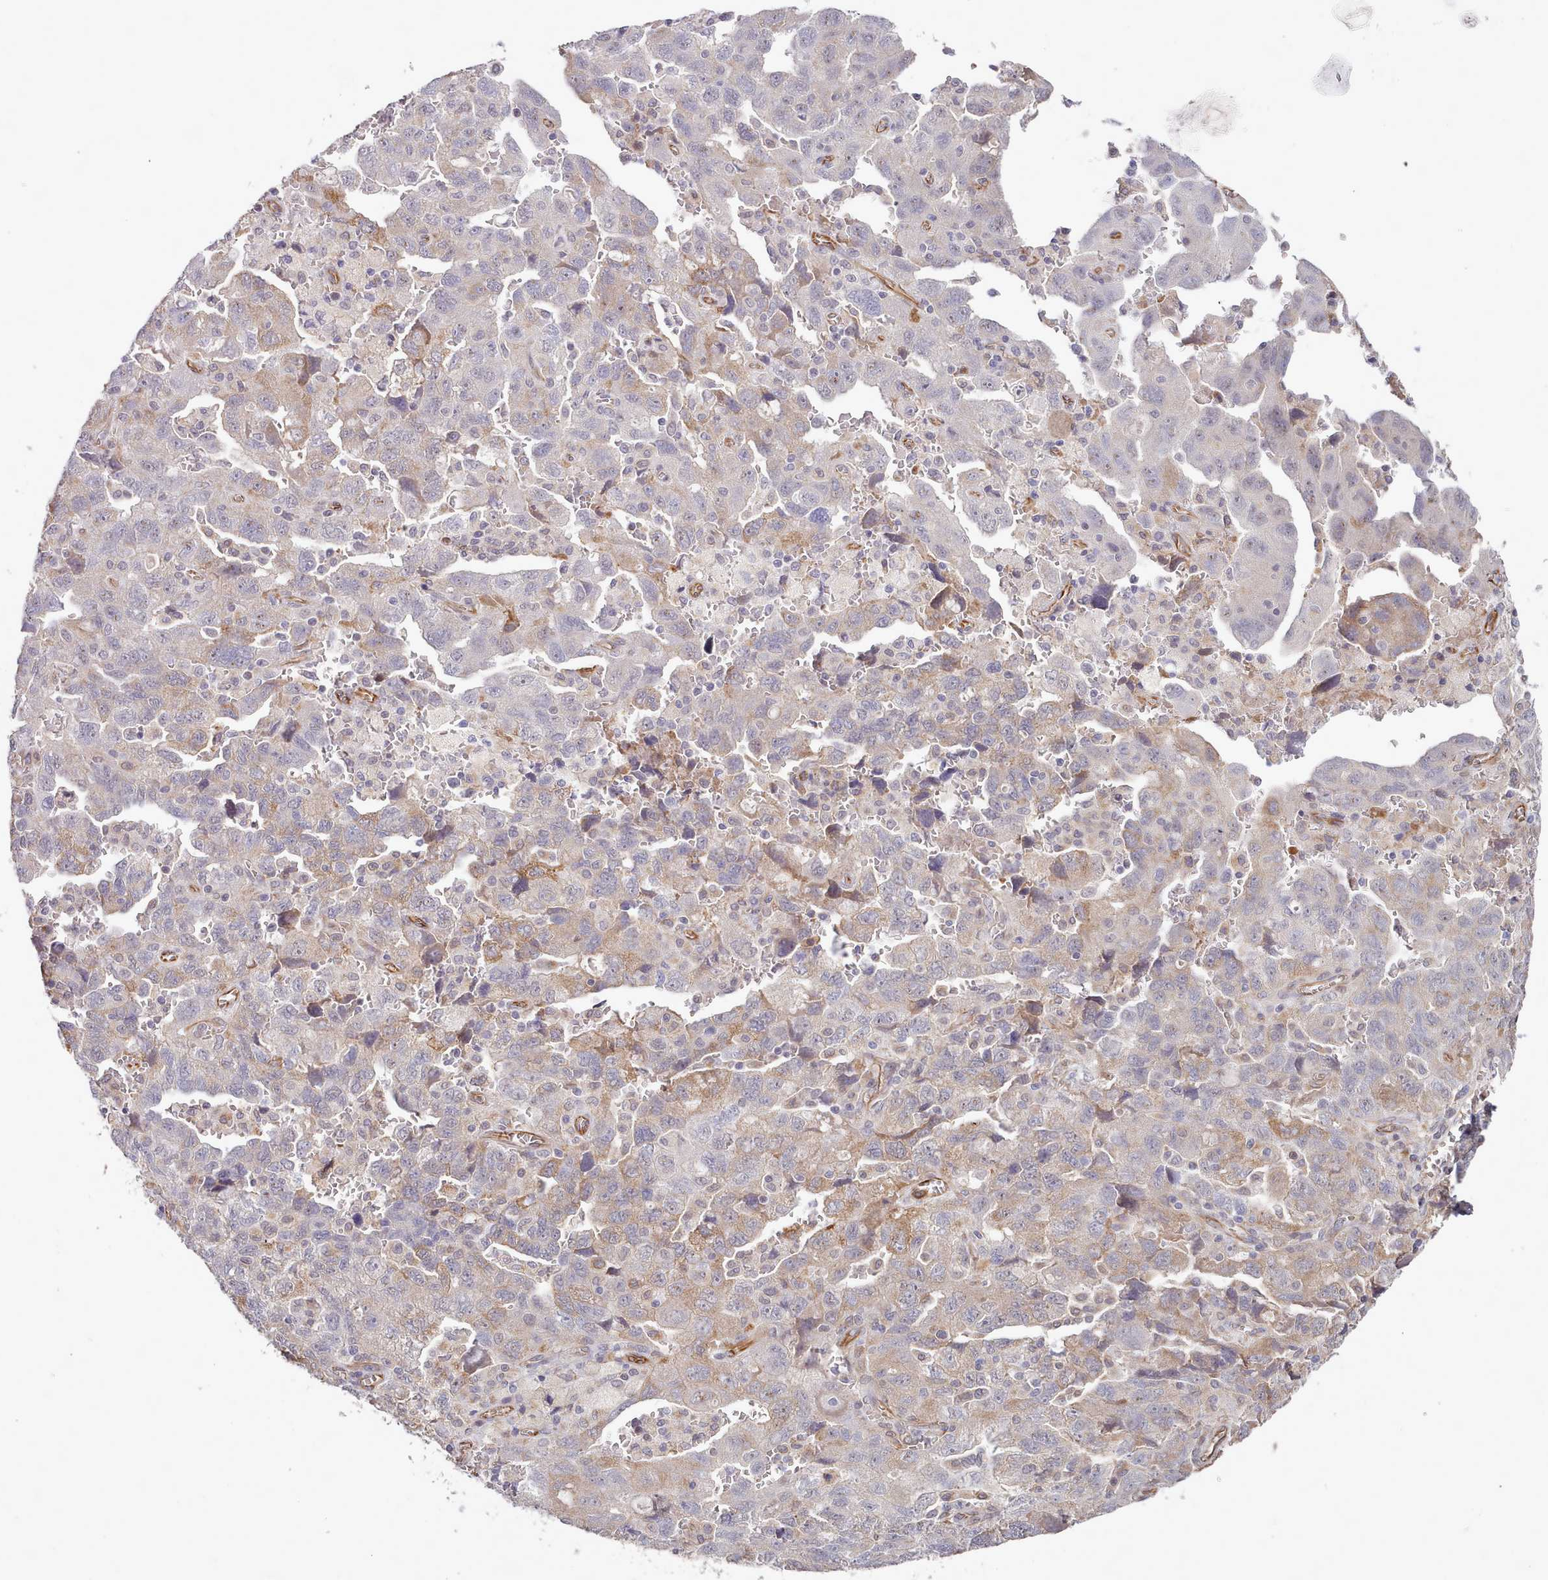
{"staining": {"intensity": "moderate", "quantity": "<25%", "location": "cytoplasmic/membranous"}, "tissue": "ovarian cancer", "cell_type": "Tumor cells", "image_type": "cancer", "snomed": [{"axis": "morphology", "description": "Carcinoma, NOS"}, {"axis": "morphology", "description": "Cystadenocarcinoma, serous, NOS"}, {"axis": "topography", "description": "Ovary"}], "caption": "Immunohistochemical staining of human ovarian serous cystadenocarcinoma displays low levels of moderate cytoplasmic/membranous staining in about <25% of tumor cells.", "gene": "ZC3H13", "patient": {"sex": "female", "age": 69}}